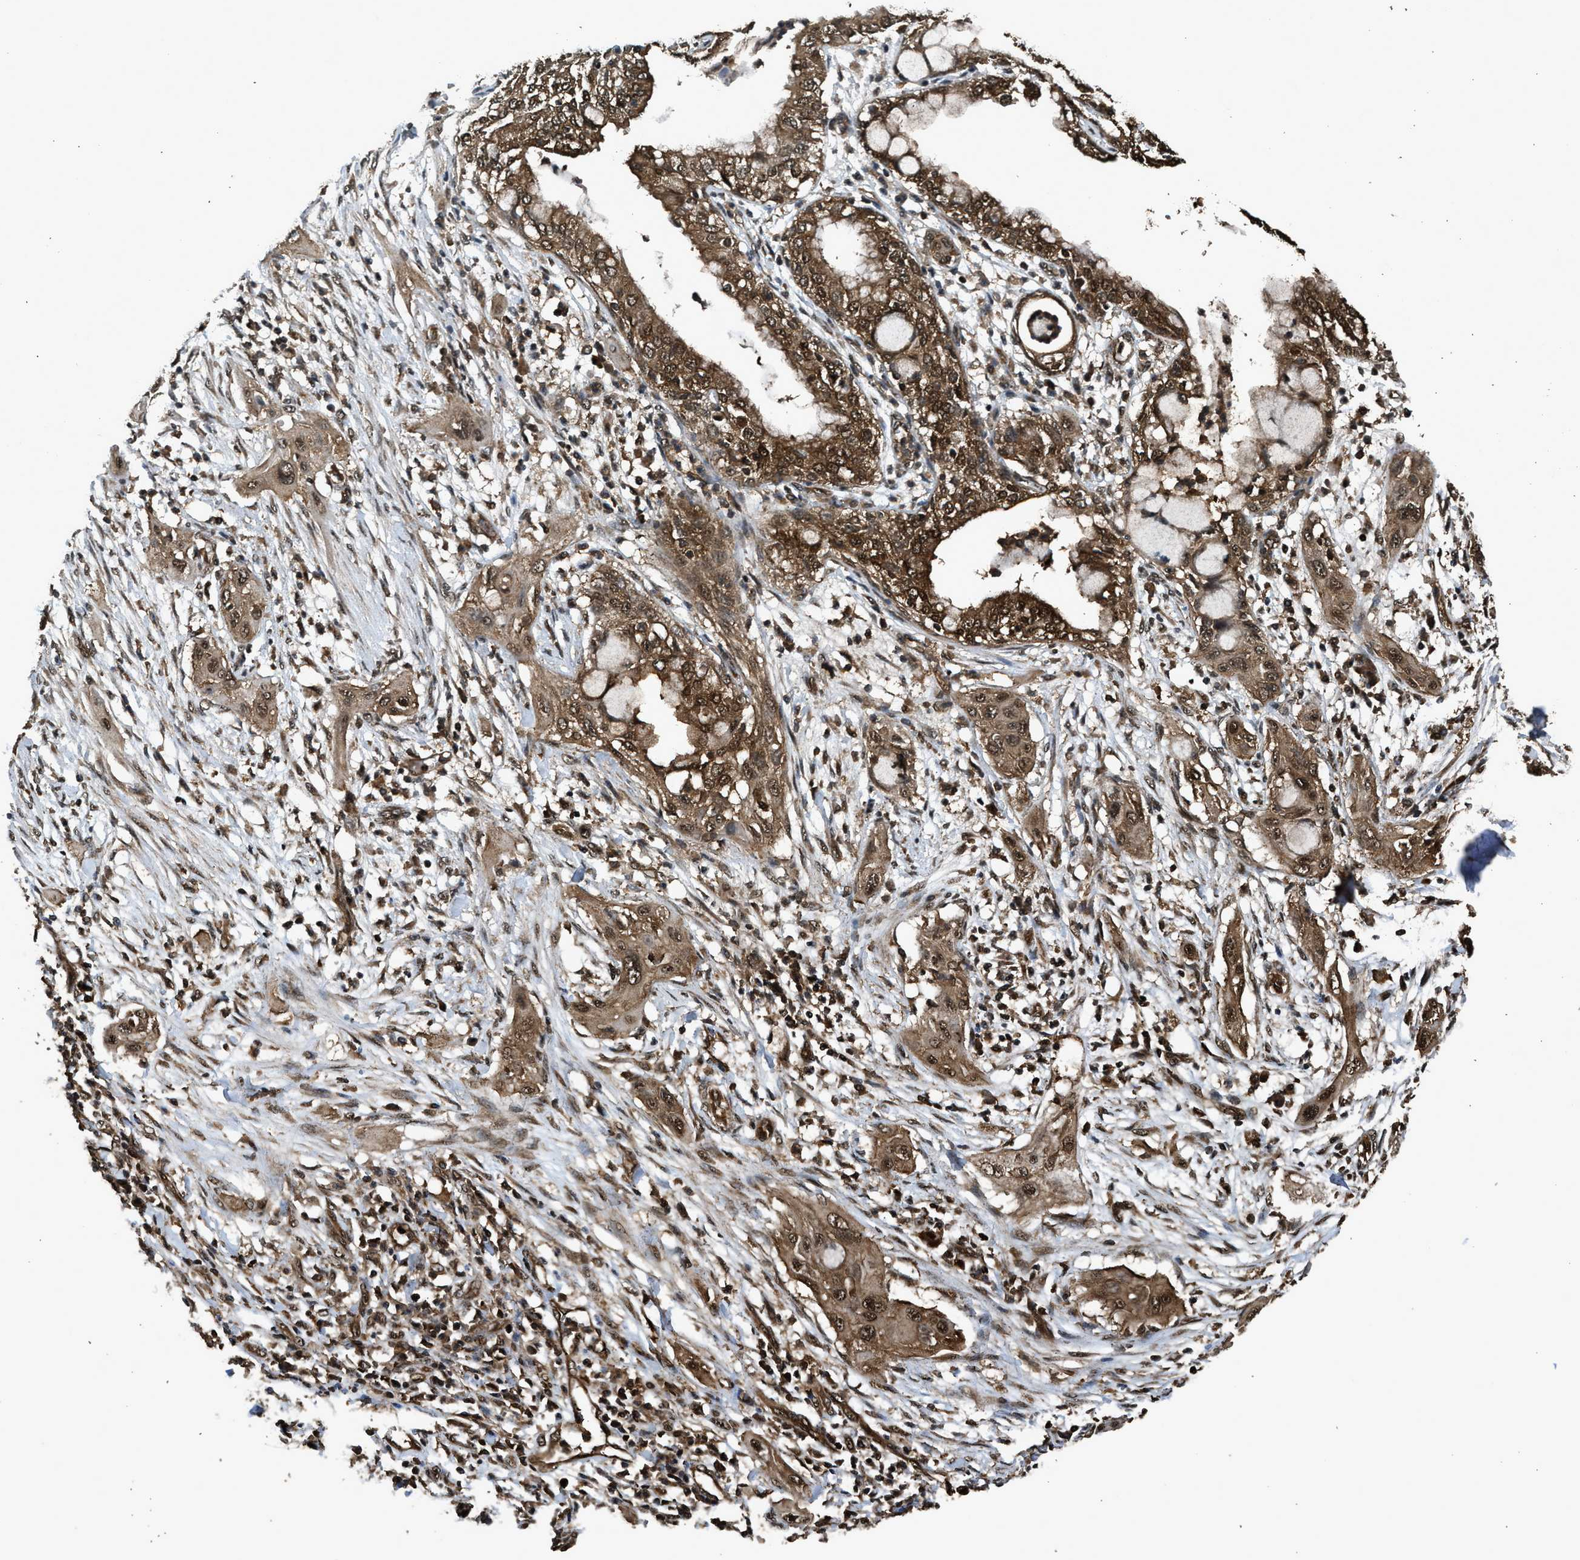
{"staining": {"intensity": "strong", "quantity": ">75%", "location": "cytoplasmic/membranous,nuclear"}, "tissue": "lung cancer", "cell_type": "Tumor cells", "image_type": "cancer", "snomed": [{"axis": "morphology", "description": "Squamous cell carcinoma, NOS"}, {"axis": "topography", "description": "Lung"}], "caption": "This is a photomicrograph of IHC staining of lung squamous cell carcinoma, which shows strong positivity in the cytoplasmic/membranous and nuclear of tumor cells.", "gene": "MYBL2", "patient": {"sex": "female", "age": 47}}